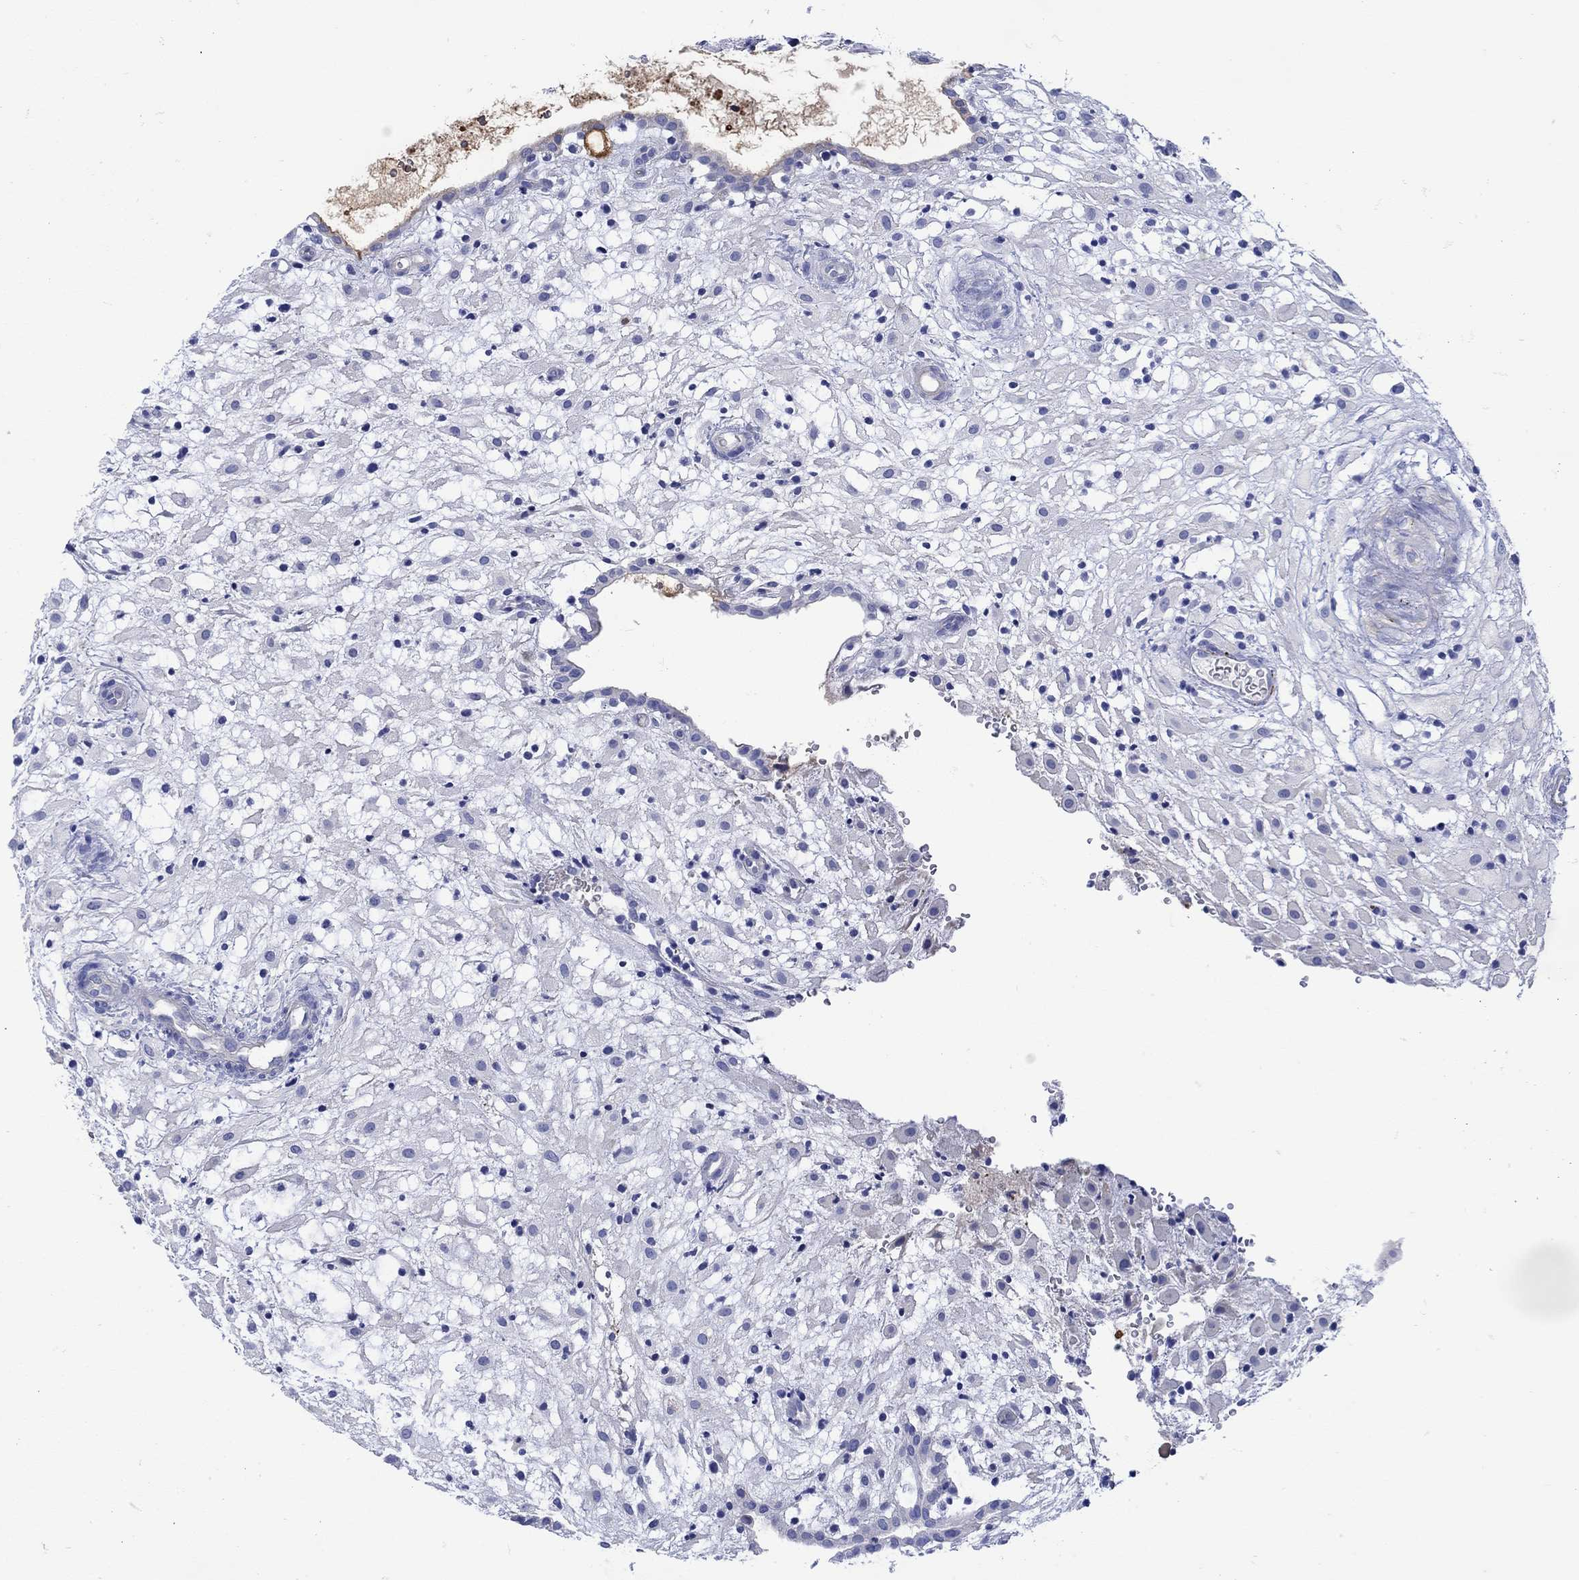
{"staining": {"intensity": "negative", "quantity": "none", "location": "none"}, "tissue": "placenta", "cell_type": "Decidual cells", "image_type": "normal", "snomed": [{"axis": "morphology", "description": "Normal tissue, NOS"}, {"axis": "topography", "description": "Placenta"}], "caption": "Micrograph shows no protein positivity in decidual cells of benign placenta. (IHC, brightfield microscopy, high magnification).", "gene": "ANKMY1", "patient": {"sex": "female", "age": 24}}